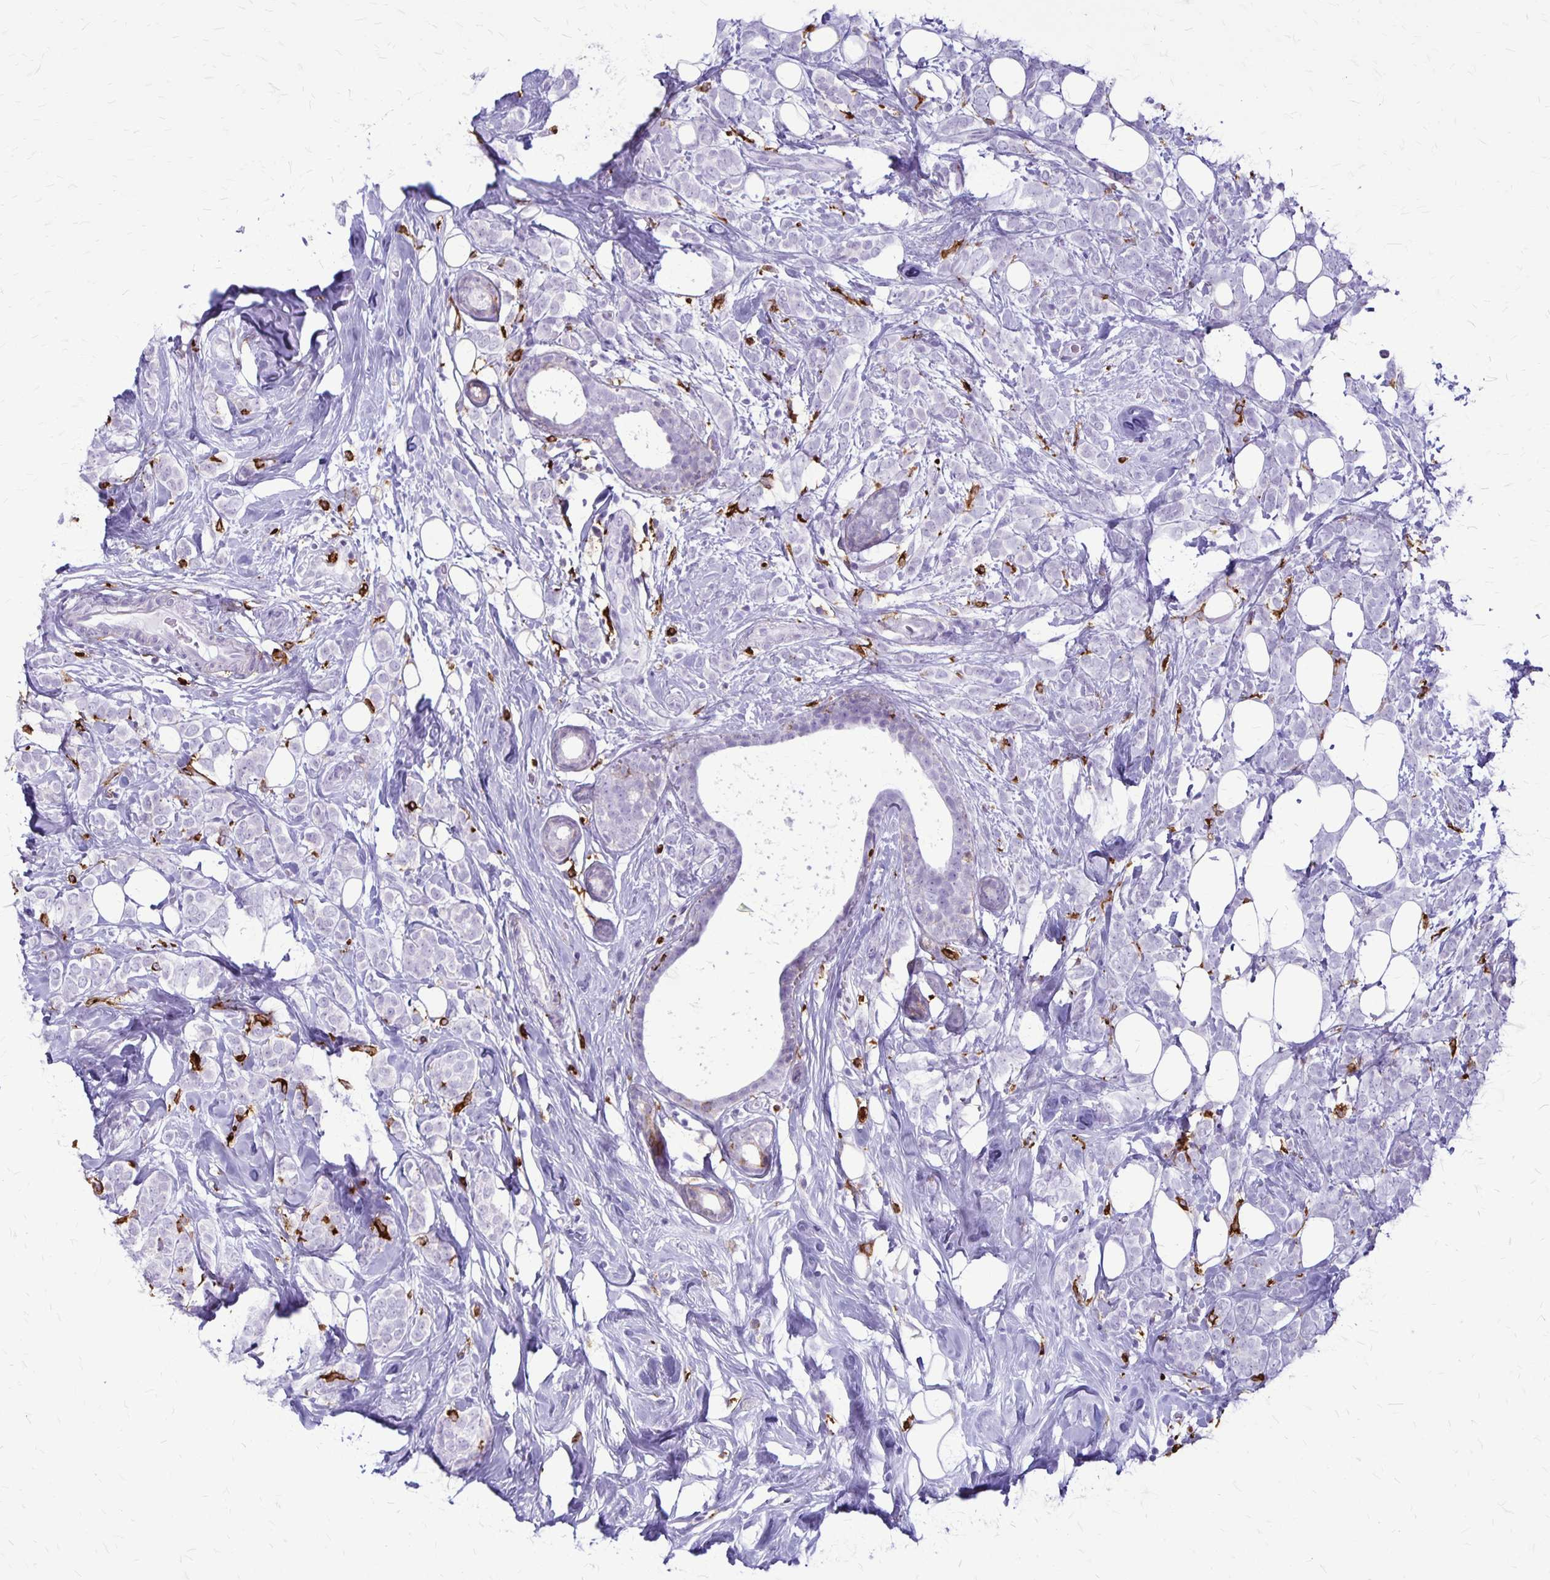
{"staining": {"intensity": "negative", "quantity": "none", "location": "none"}, "tissue": "breast cancer", "cell_type": "Tumor cells", "image_type": "cancer", "snomed": [{"axis": "morphology", "description": "Lobular carcinoma"}, {"axis": "topography", "description": "Breast"}], "caption": "Tumor cells show no significant staining in breast cancer.", "gene": "RTN1", "patient": {"sex": "female", "age": 49}}